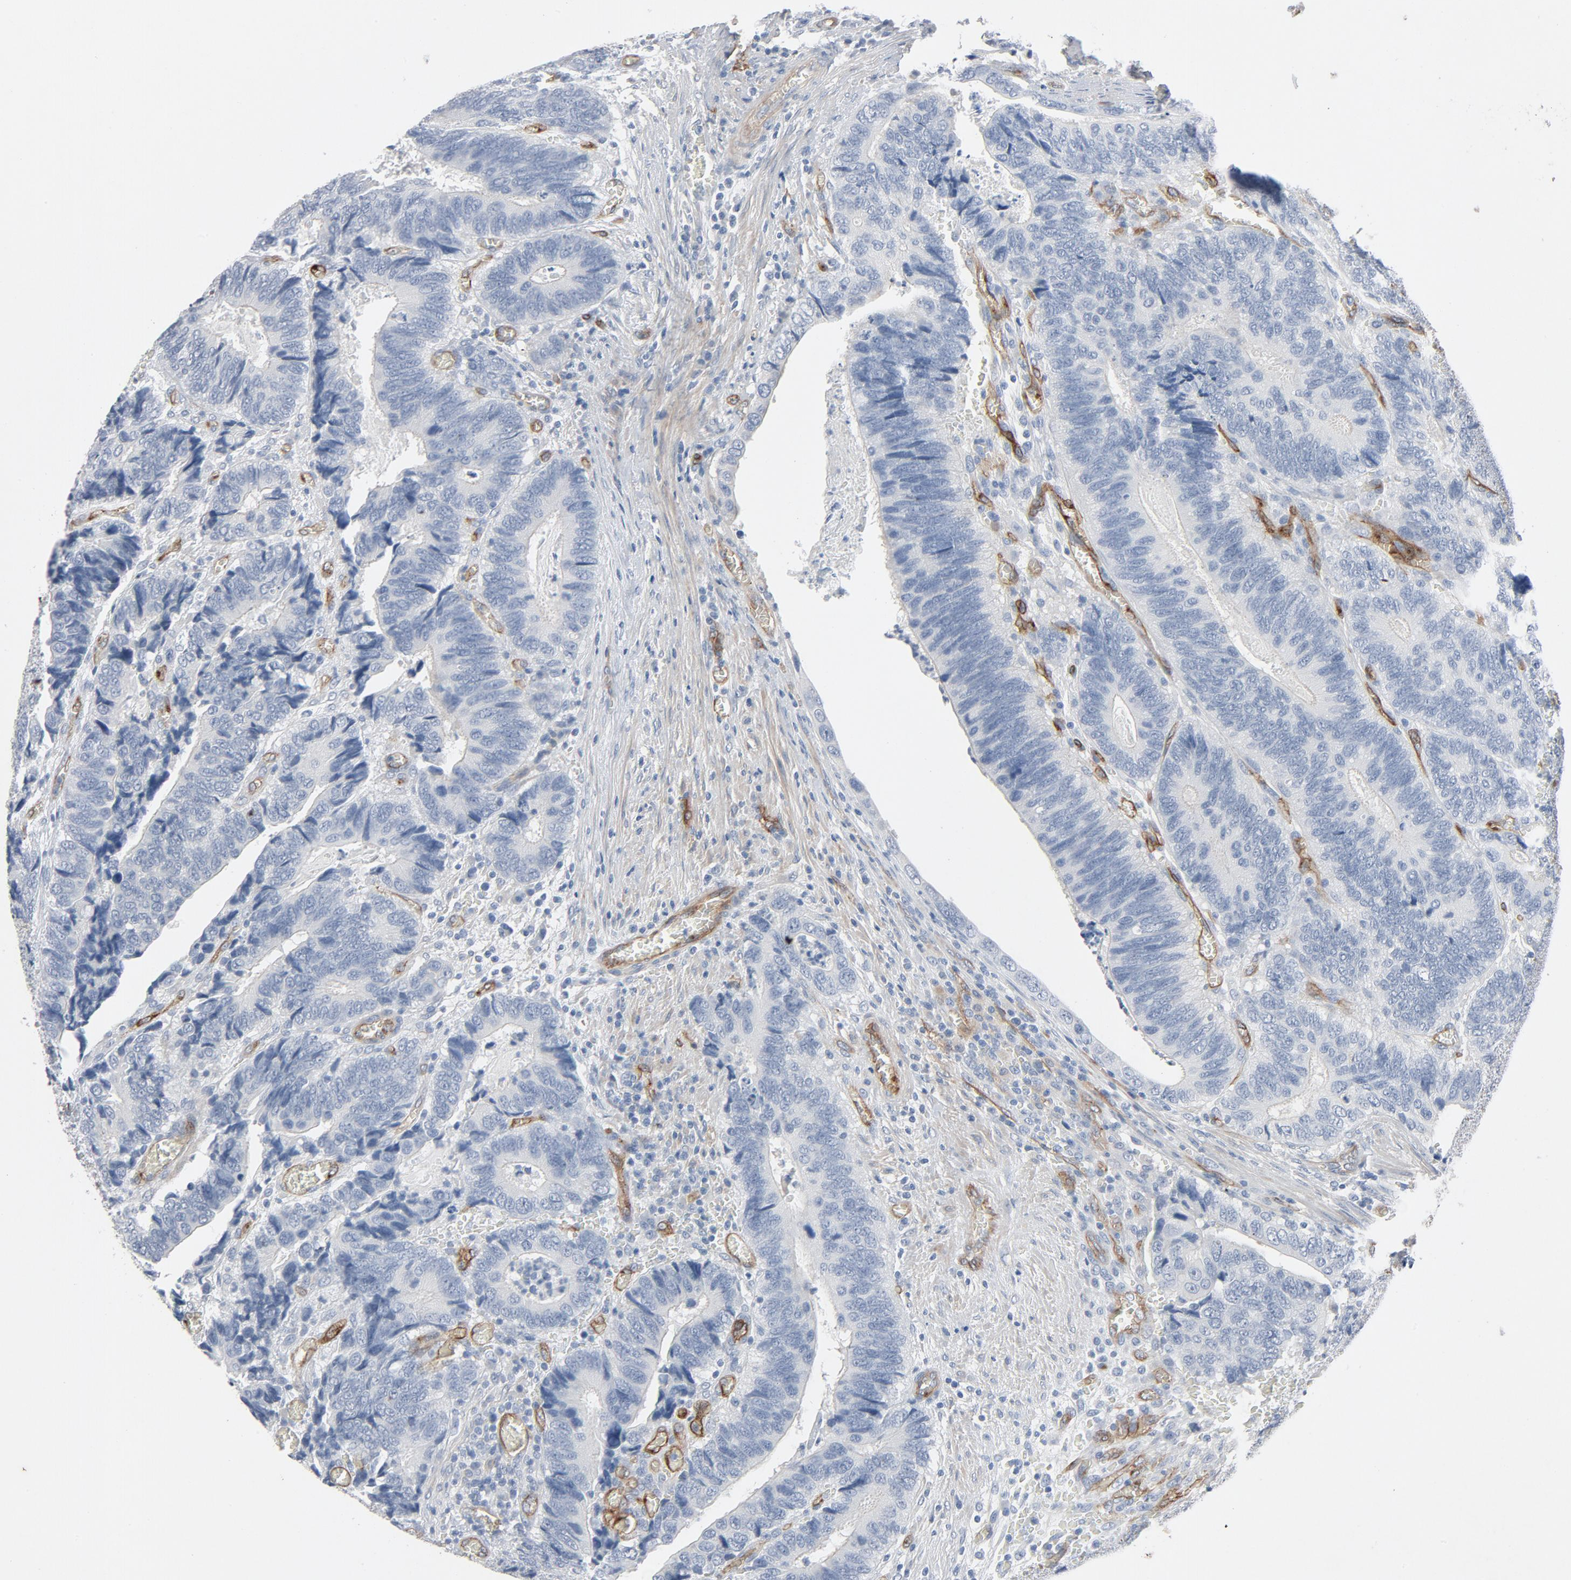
{"staining": {"intensity": "negative", "quantity": "none", "location": "none"}, "tissue": "colorectal cancer", "cell_type": "Tumor cells", "image_type": "cancer", "snomed": [{"axis": "morphology", "description": "Adenocarcinoma, NOS"}, {"axis": "topography", "description": "Colon"}], "caption": "IHC histopathology image of colorectal cancer stained for a protein (brown), which reveals no expression in tumor cells.", "gene": "KDR", "patient": {"sex": "male", "age": 72}}